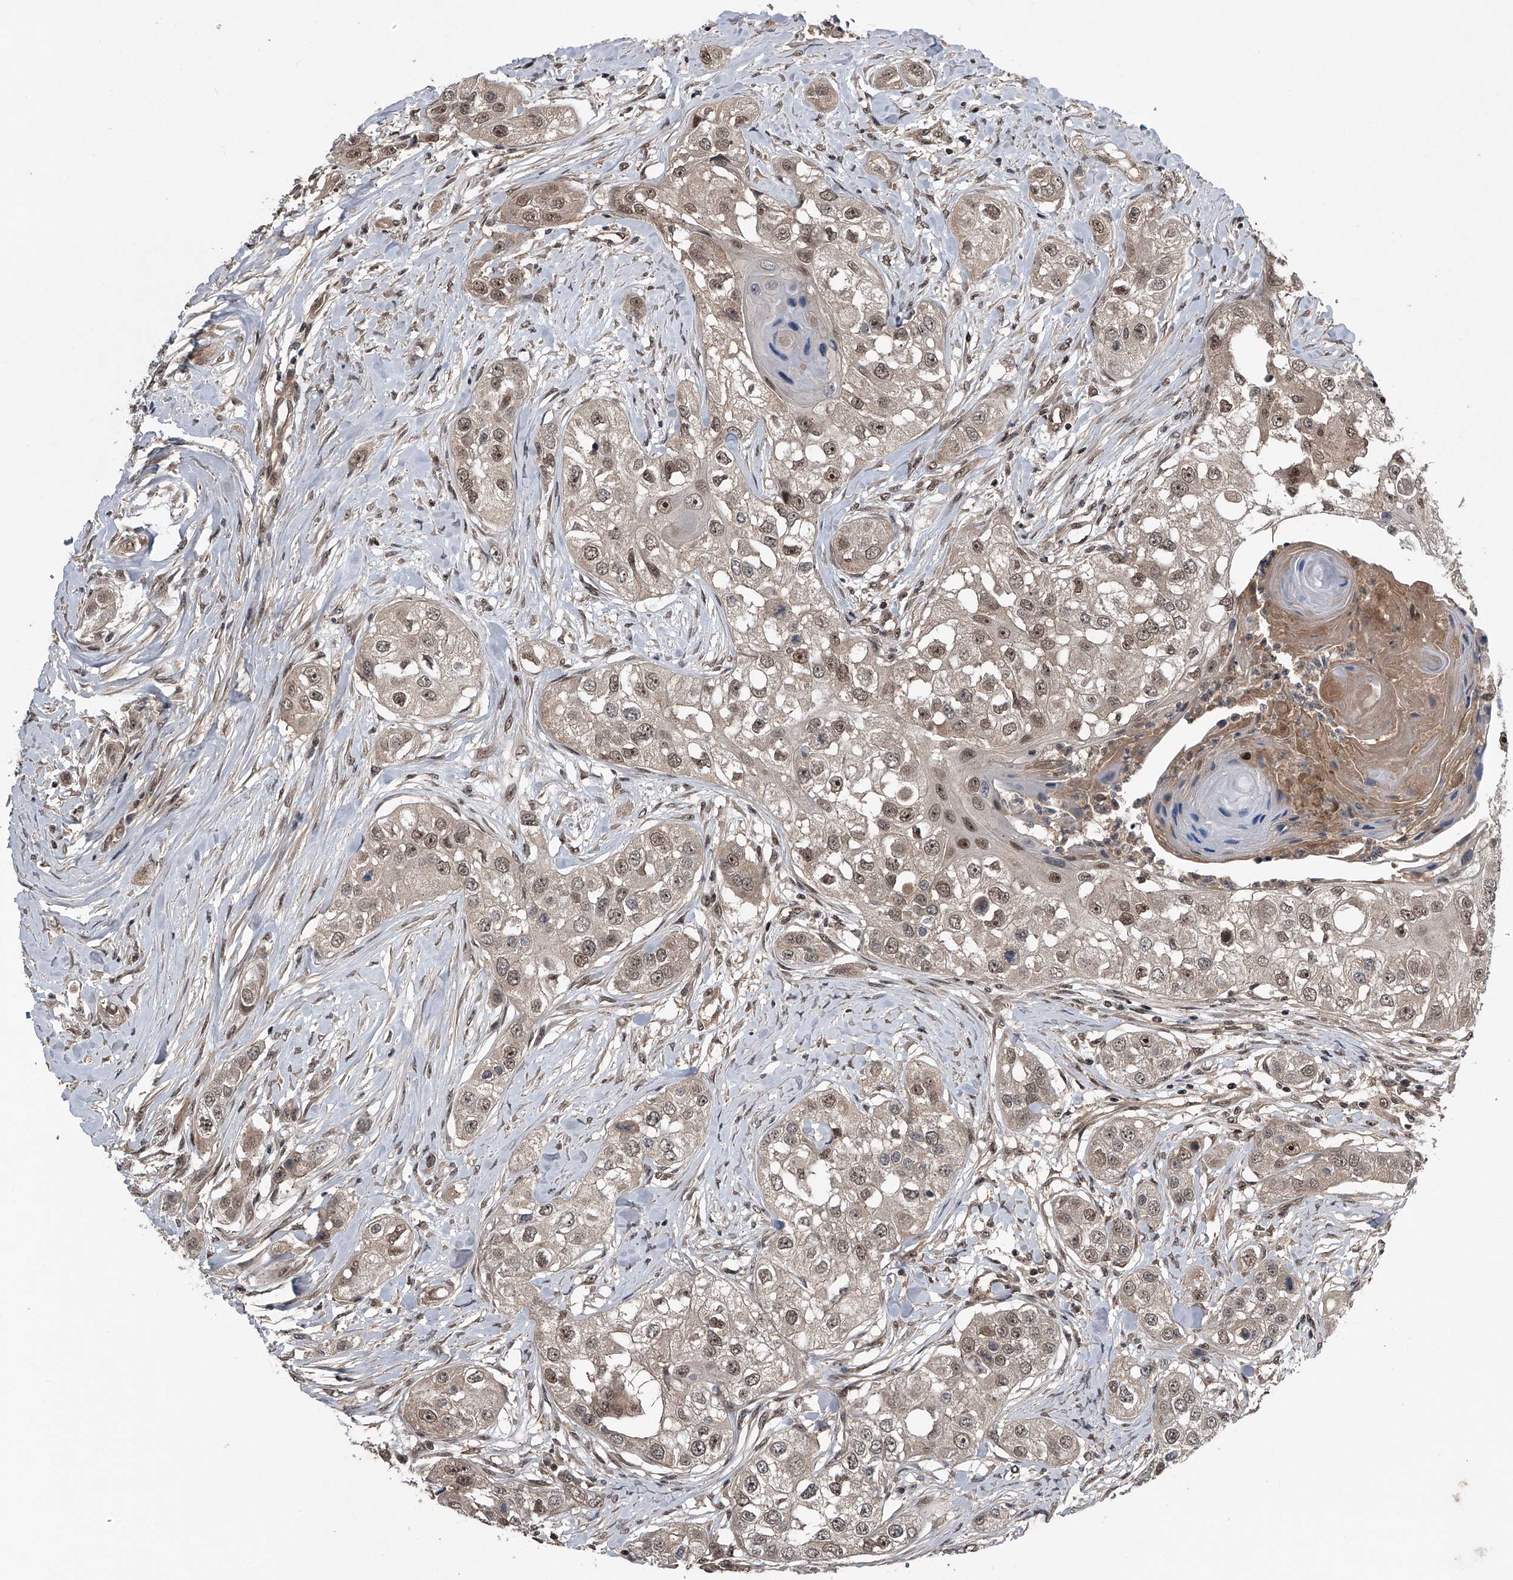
{"staining": {"intensity": "moderate", "quantity": ">75%", "location": "cytoplasmic/membranous,nuclear"}, "tissue": "head and neck cancer", "cell_type": "Tumor cells", "image_type": "cancer", "snomed": [{"axis": "morphology", "description": "Normal tissue, NOS"}, {"axis": "morphology", "description": "Squamous cell carcinoma, NOS"}, {"axis": "topography", "description": "Skeletal muscle"}, {"axis": "topography", "description": "Head-Neck"}], "caption": "Immunohistochemical staining of human squamous cell carcinoma (head and neck) reveals moderate cytoplasmic/membranous and nuclear protein positivity in about >75% of tumor cells.", "gene": "SLC12A8", "patient": {"sex": "male", "age": 51}}